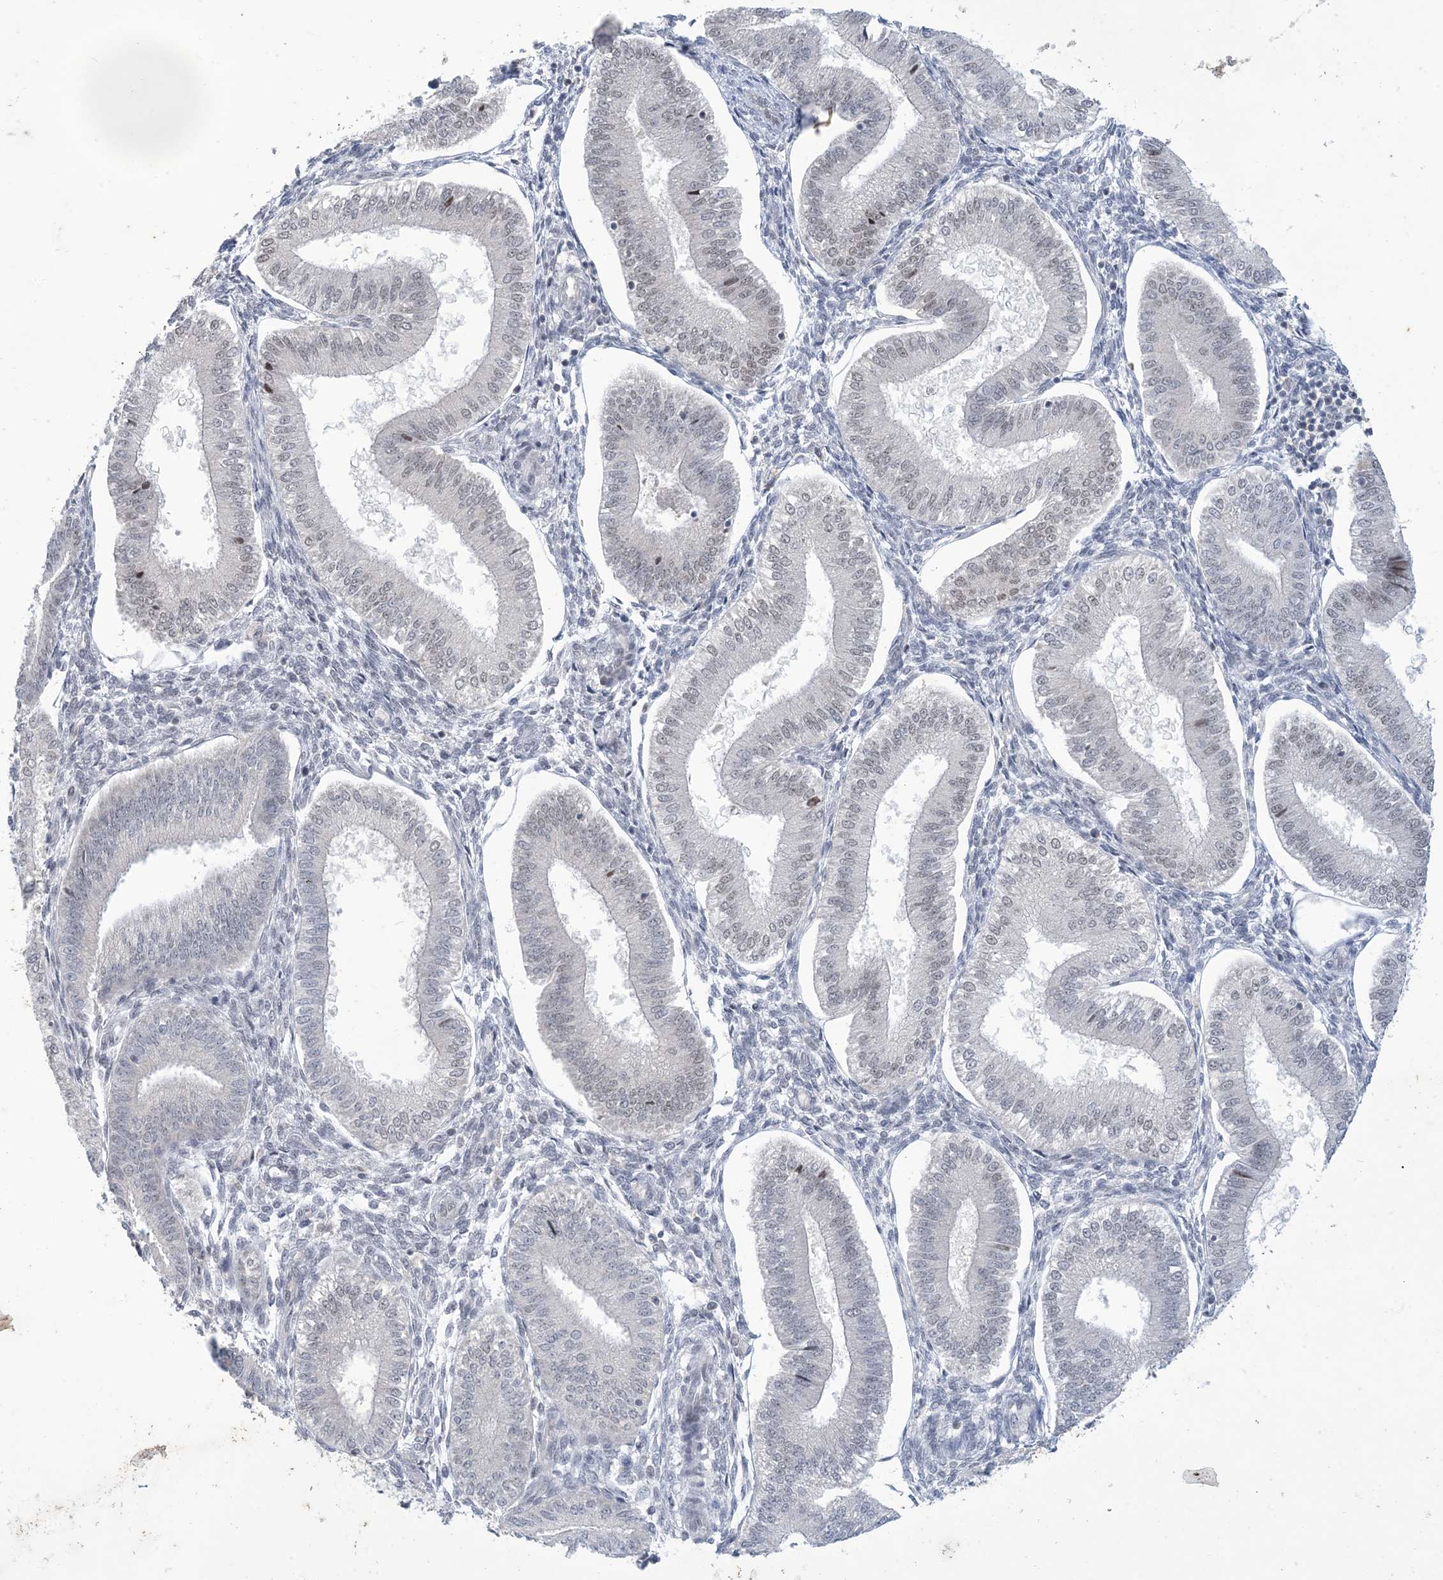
{"staining": {"intensity": "weak", "quantity": "<25%", "location": "nuclear"}, "tissue": "endometrium", "cell_type": "Cells in endometrial stroma", "image_type": "normal", "snomed": [{"axis": "morphology", "description": "Normal tissue, NOS"}, {"axis": "topography", "description": "Endometrium"}], "caption": "Immunohistochemistry (IHC) image of unremarkable human endometrium stained for a protein (brown), which displays no positivity in cells in endometrial stroma.", "gene": "ZNF674", "patient": {"sex": "female", "age": 39}}